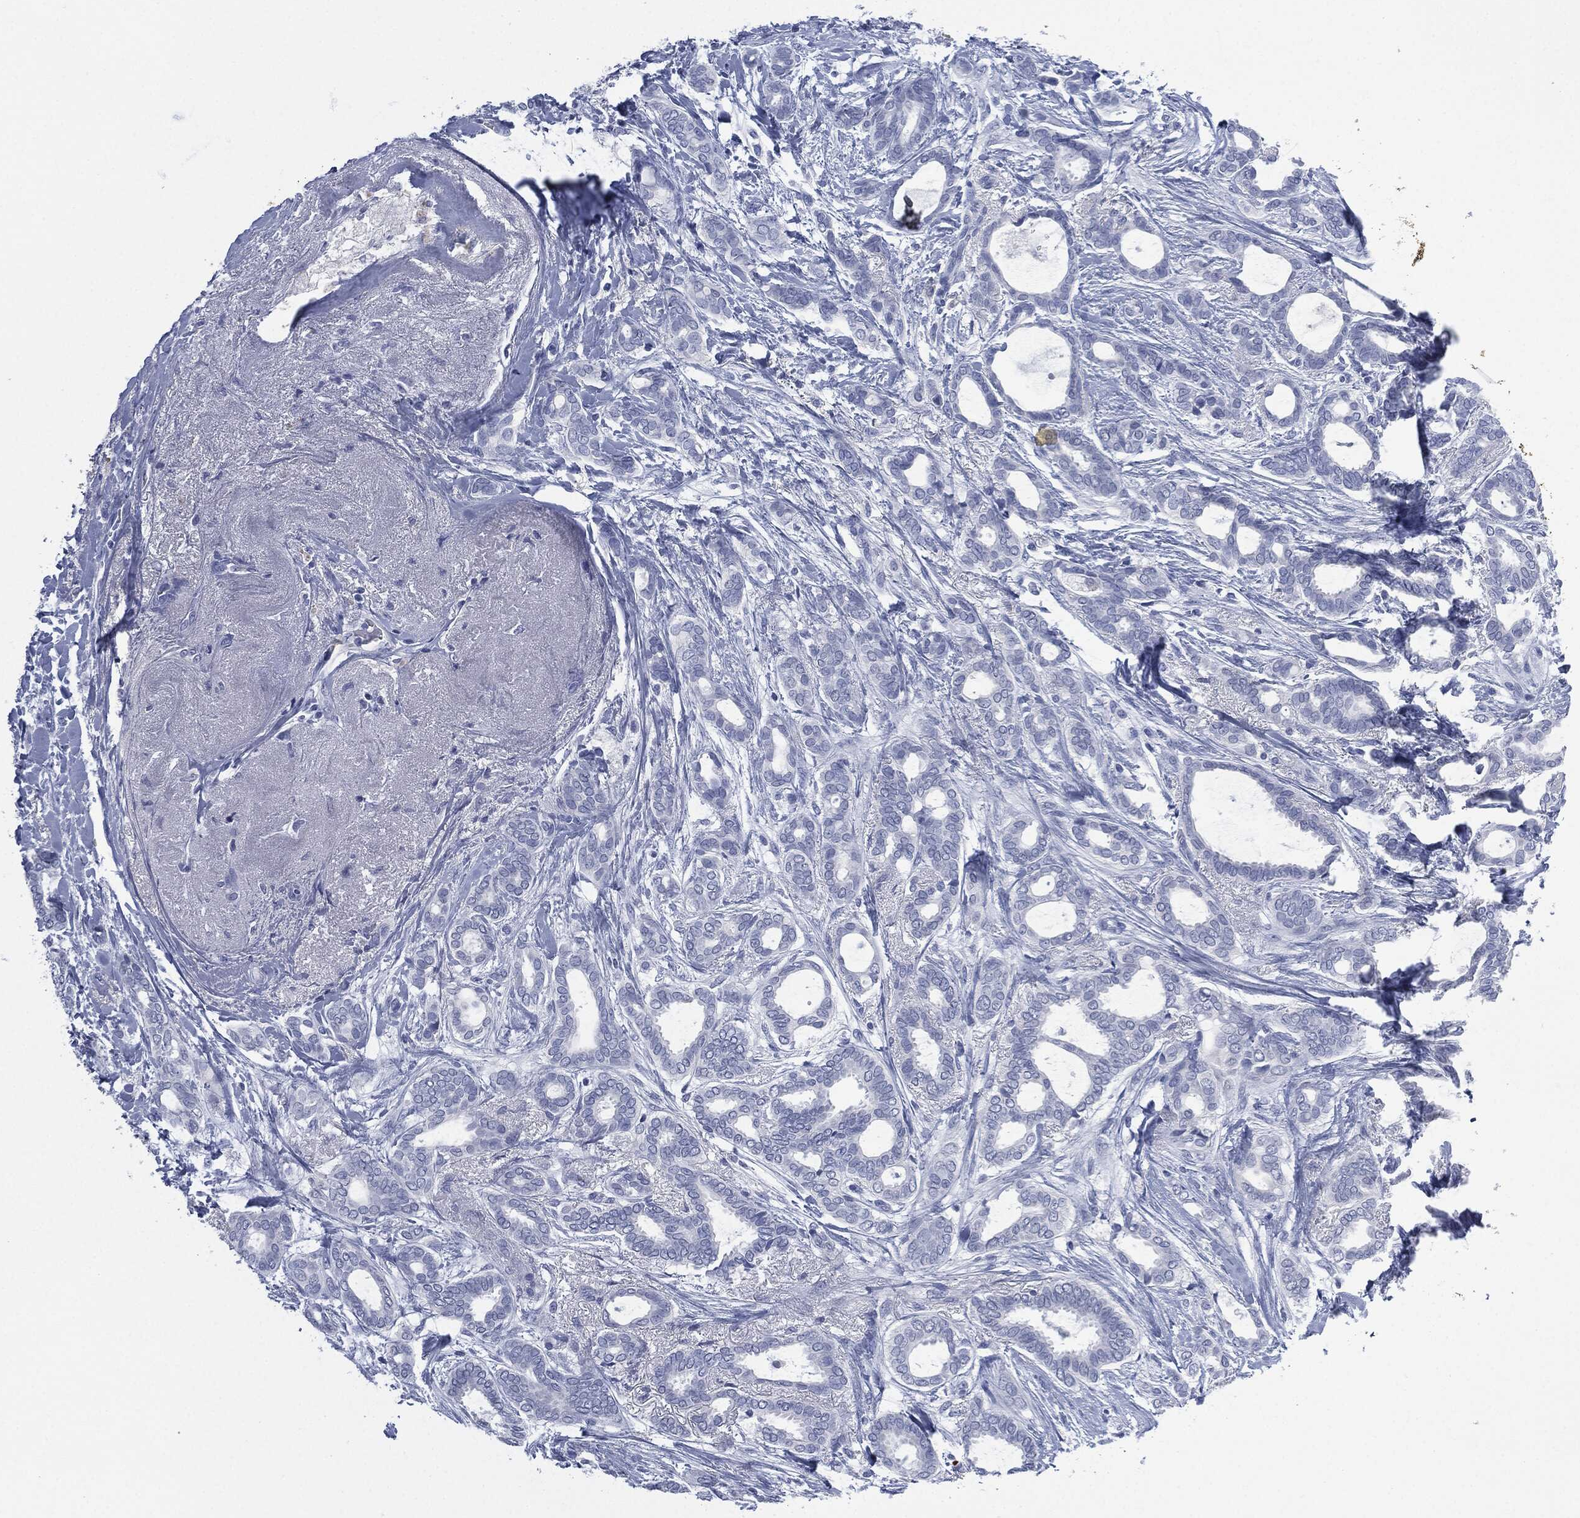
{"staining": {"intensity": "negative", "quantity": "none", "location": "none"}, "tissue": "breast cancer", "cell_type": "Tumor cells", "image_type": "cancer", "snomed": [{"axis": "morphology", "description": "Duct carcinoma"}, {"axis": "topography", "description": "Breast"}], "caption": "Immunohistochemical staining of breast intraductal carcinoma reveals no significant expression in tumor cells.", "gene": "CEACAM8", "patient": {"sex": "female", "age": 51}}